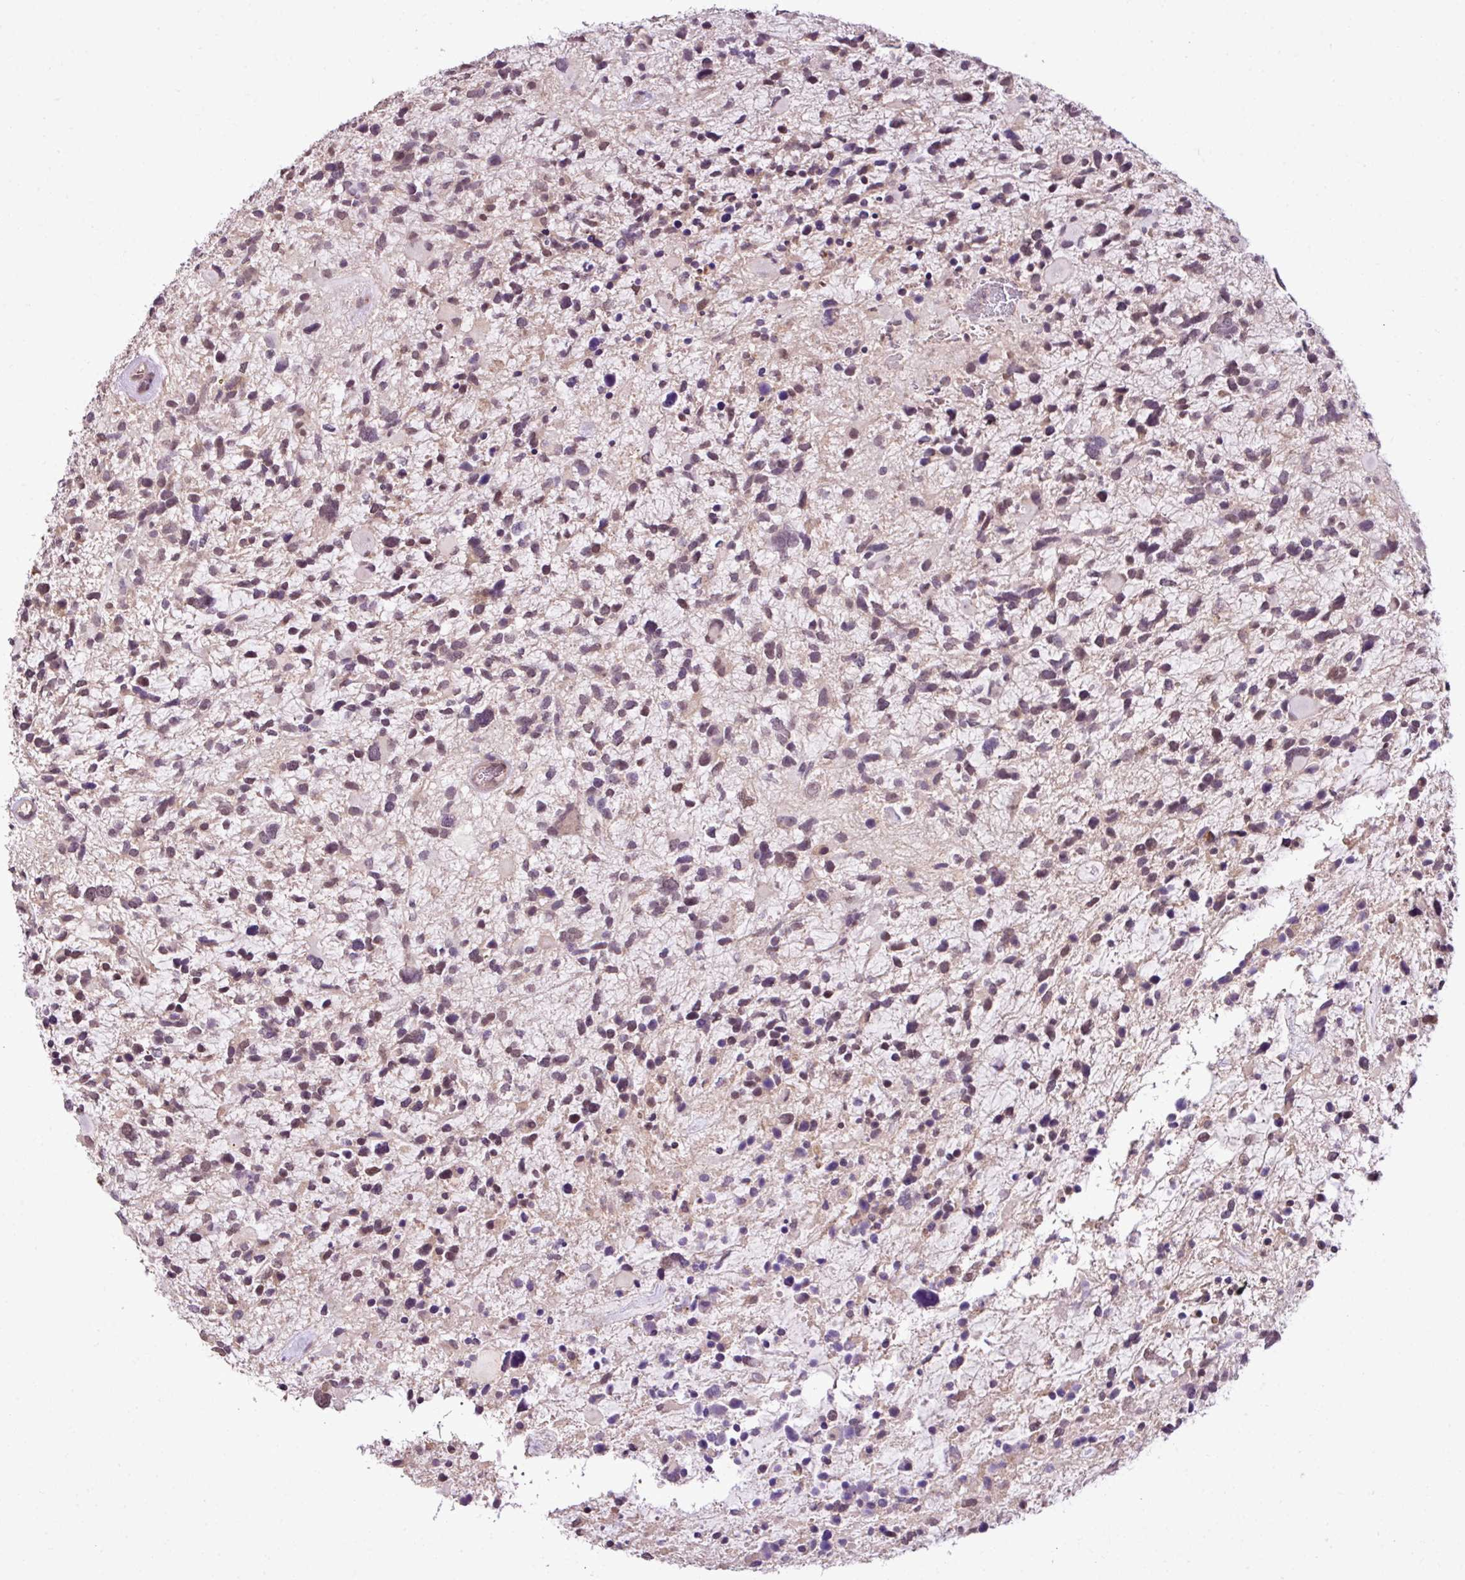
{"staining": {"intensity": "weak", "quantity": "25%-75%", "location": "nuclear"}, "tissue": "glioma", "cell_type": "Tumor cells", "image_type": "cancer", "snomed": [{"axis": "morphology", "description": "Glioma, malignant, High grade"}, {"axis": "topography", "description": "Brain"}], "caption": "Malignant glioma (high-grade) stained with a protein marker shows weak staining in tumor cells.", "gene": "DNAAF4", "patient": {"sex": "female", "age": 11}}